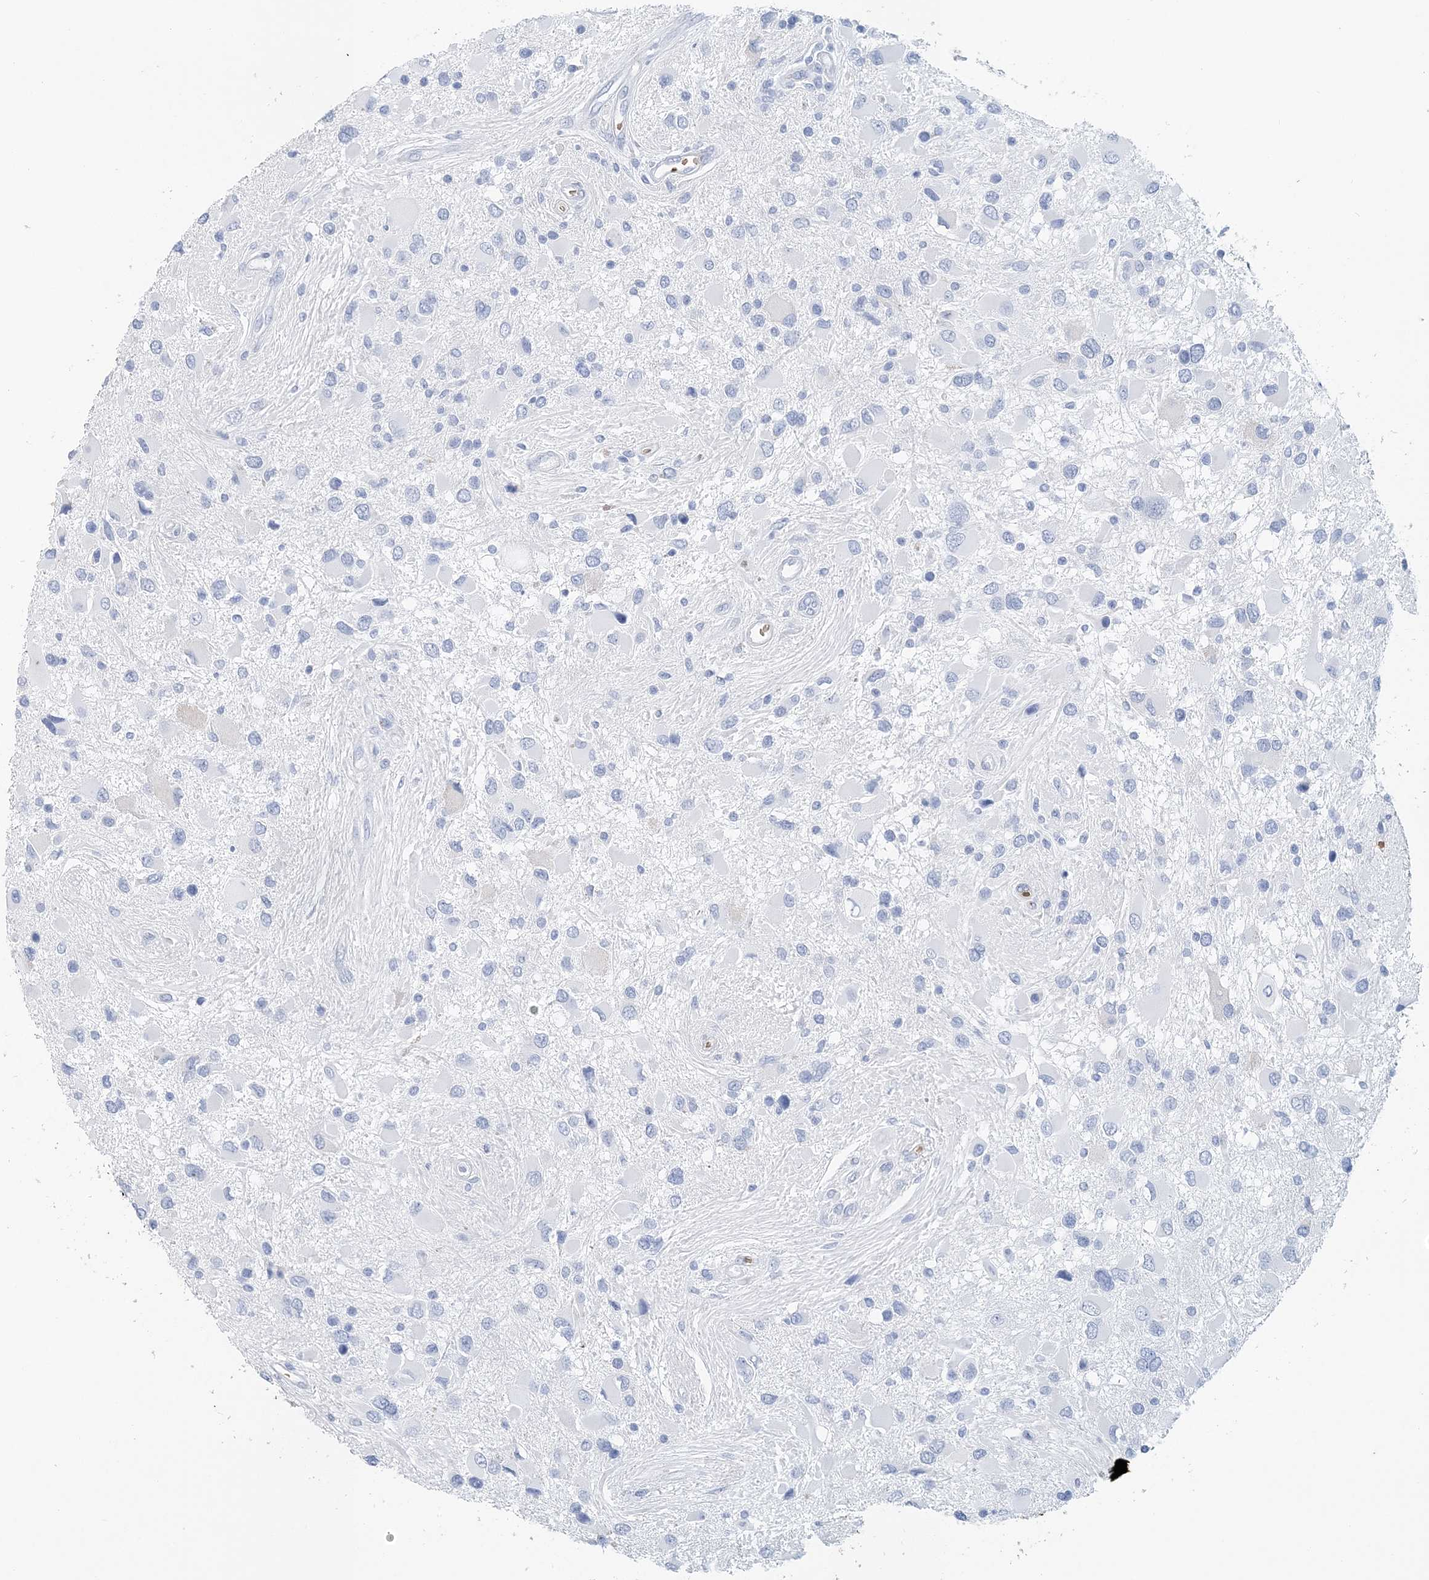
{"staining": {"intensity": "negative", "quantity": "none", "location": "none"}, "tissue": "glioma", "cell_type": "Tumor cells", "image_type": "cancer", "snomed": [{"axis": "morphology", "description": "Glioma, malignant, High grade"}, {"axis": "topography", "description": "Brain"}], "caption": "This is an immunohistochemistry micrograph of human high-grade glioma (malignant). There is no staining in tumor cells.", "gene": "HBD", "patient": {"sex": "male", "age": 53}}